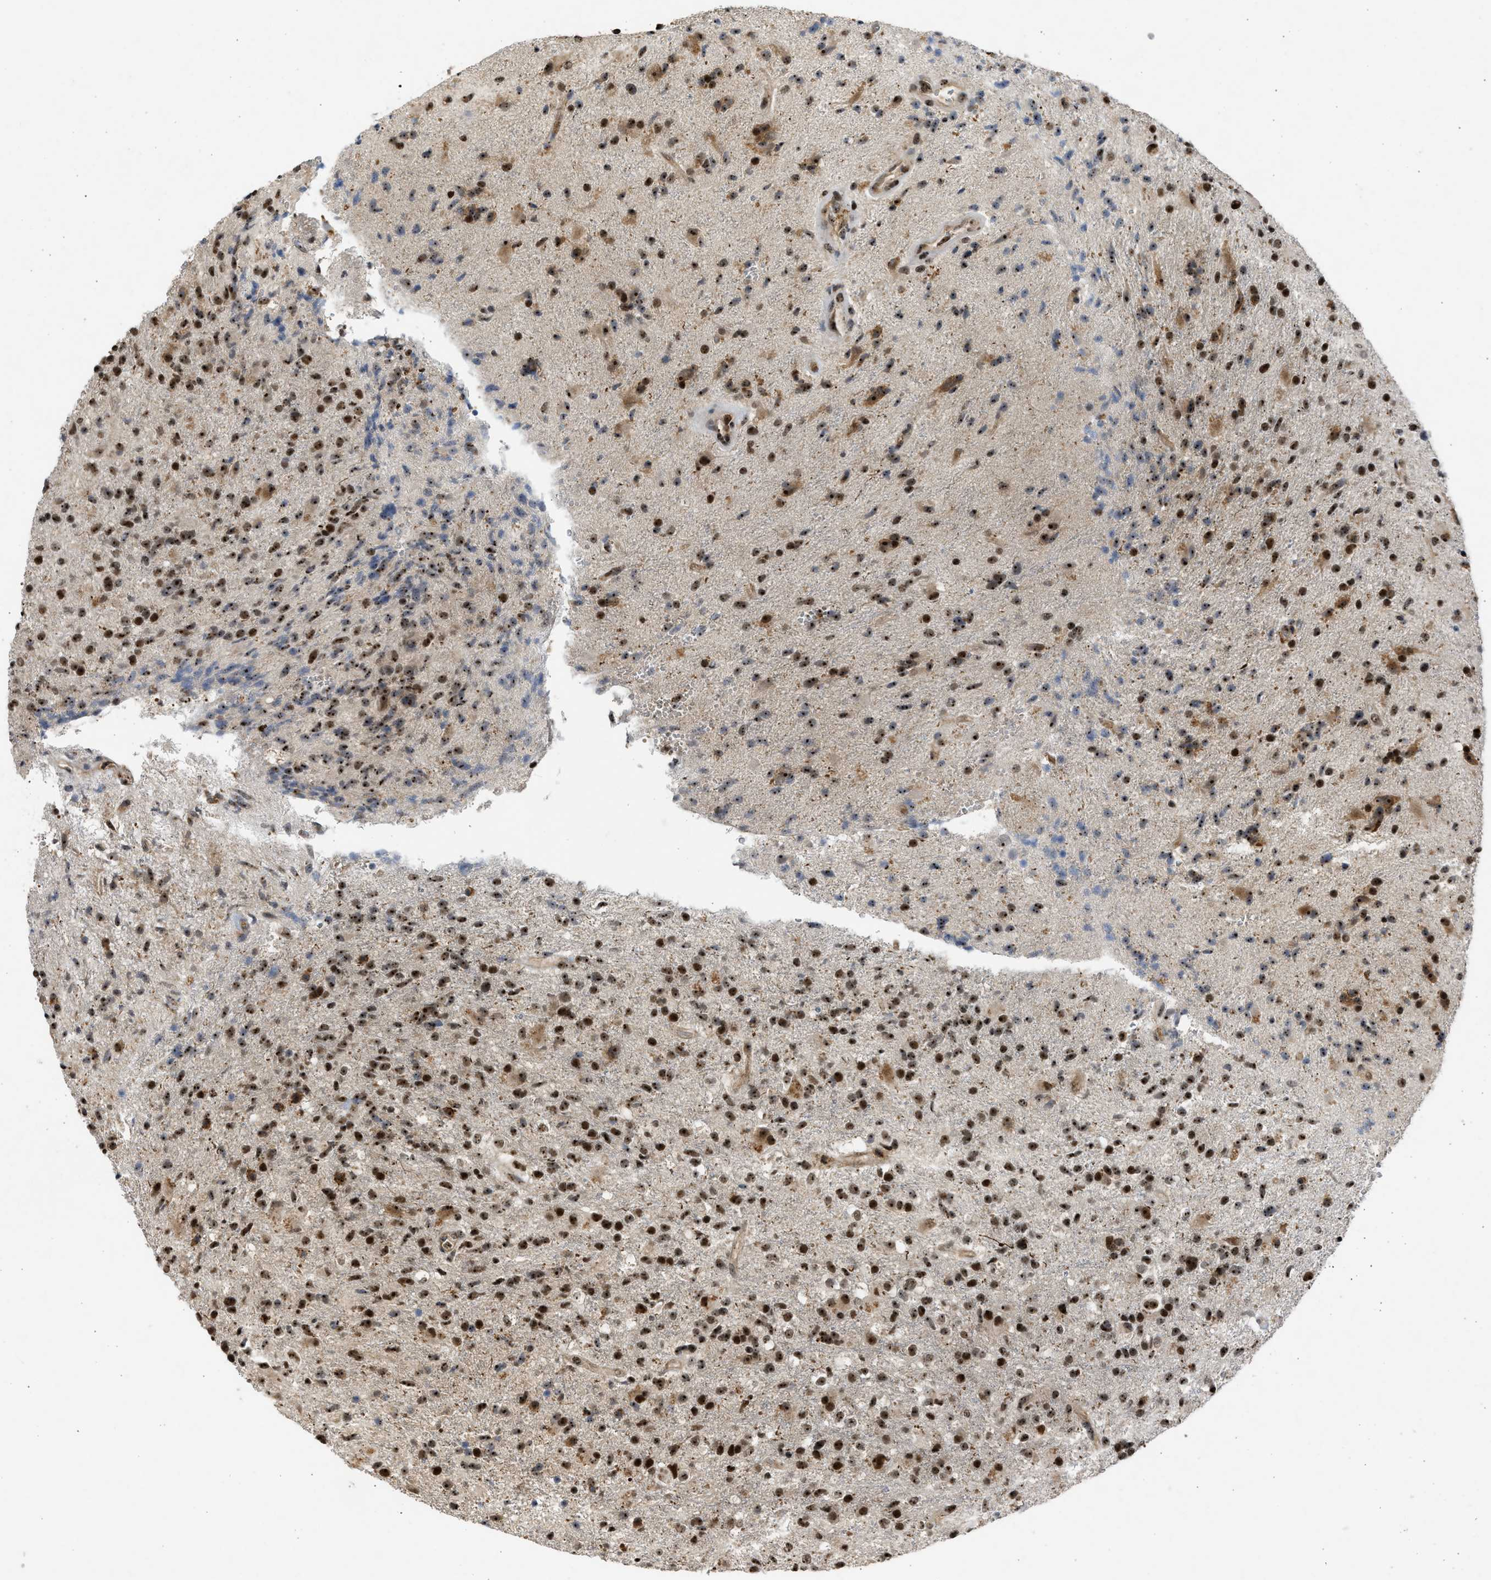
{"staining": {"intensity": "strong", "quantity": ">75%", "location": "nuclear"}, "tissue": "glioma", "cell_type": "Tumor cells", "image_type": "cancer", "snomed": [{"axis": "morphology", "description": "Glioma, malignant, High grade"}, {"axis": "topography", "description": "Brain"}], "caption": "Protein staining shows strong nuclear staining in about >75% of tumor cells in high-grade glioma (malignant).", "gene": "TFDP2", "patient": {"sex": "male", "age": 72}}